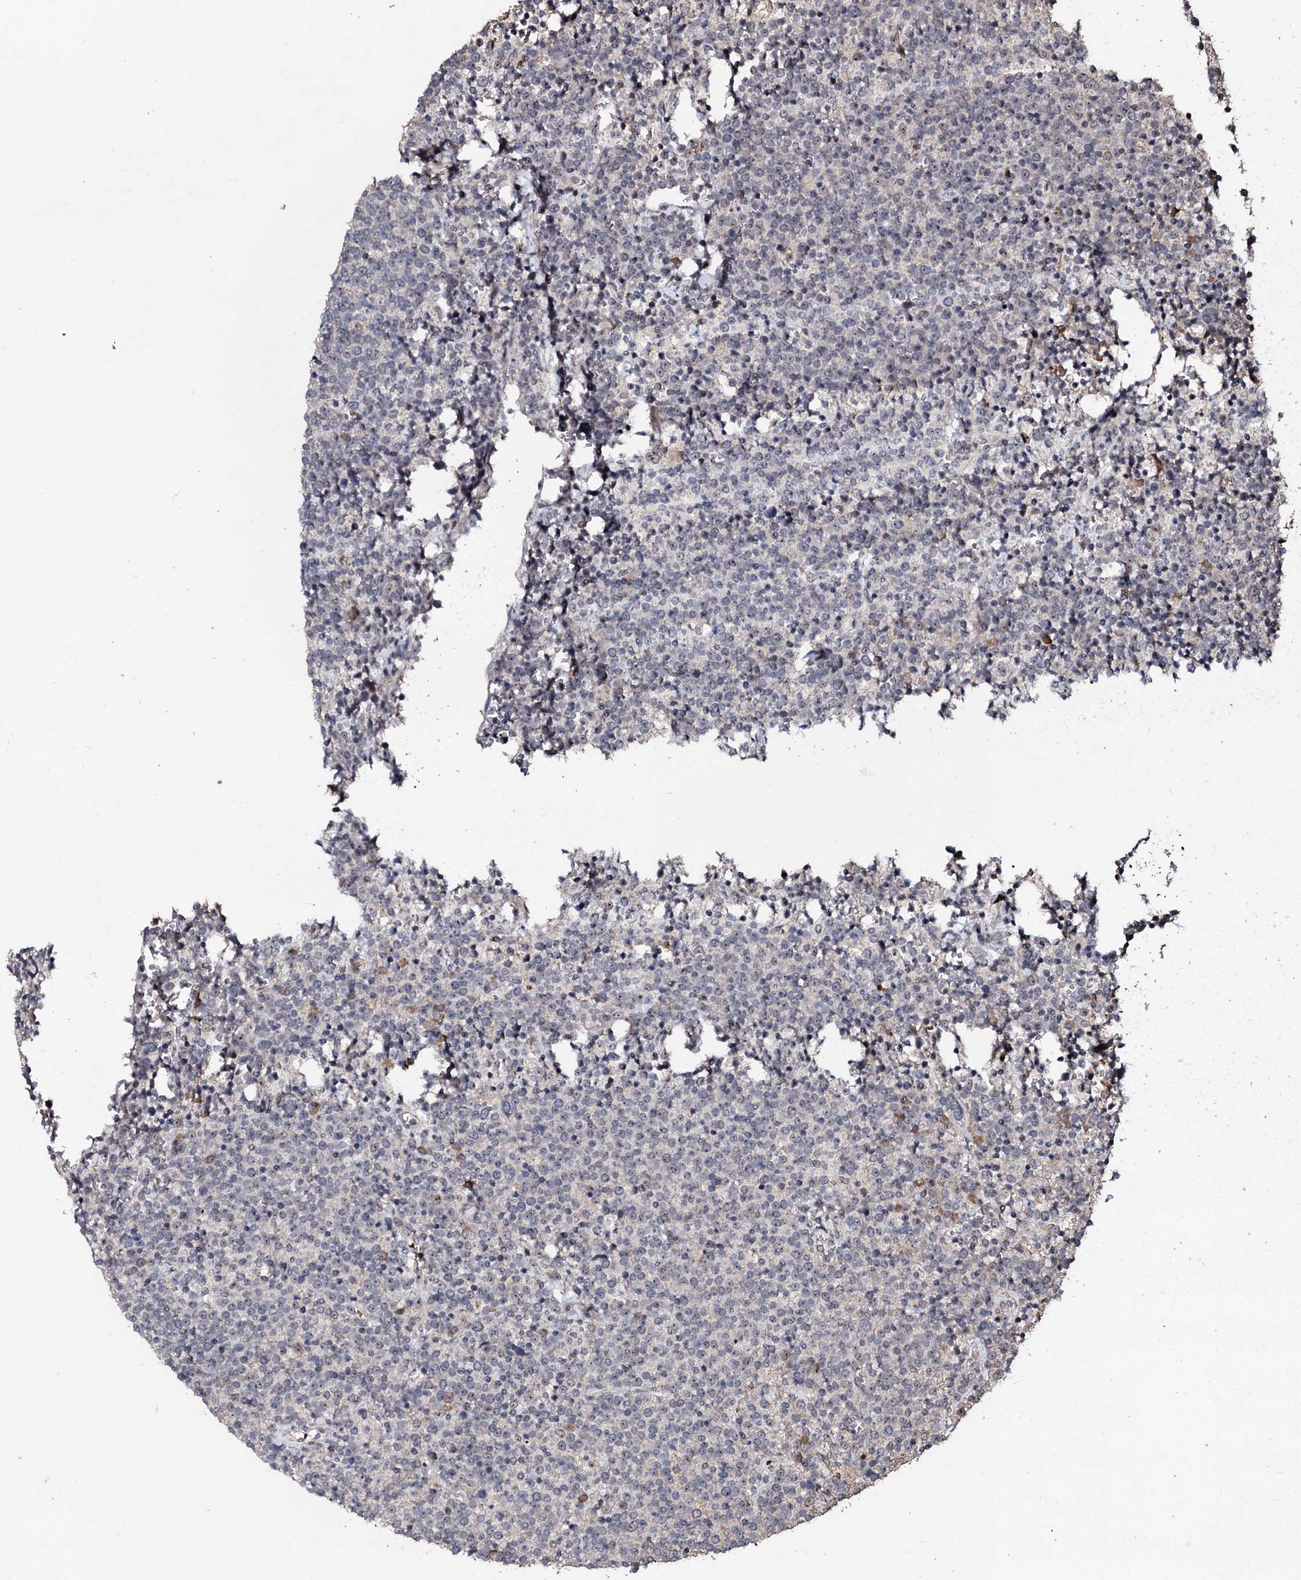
{"staining": {"intensity": "negative", "quantity": "none", "location": "none"}, "tissue": "lymphoma", "cell_type": "Tumor cells", "image_type": "cancer", "snomed": [{"axis": "morphology", "description": "Malignant lymphoma, non-Hodgkin's type, High grade"}, {"axis": "topography", "description": "Lymph node"}], "caption": "Immunohistochemical staining of human lymphoma reveals no significant expression in tumor cells.", "gene": "SUPT7L", "patient": {"sex": "male", "age": 61}}